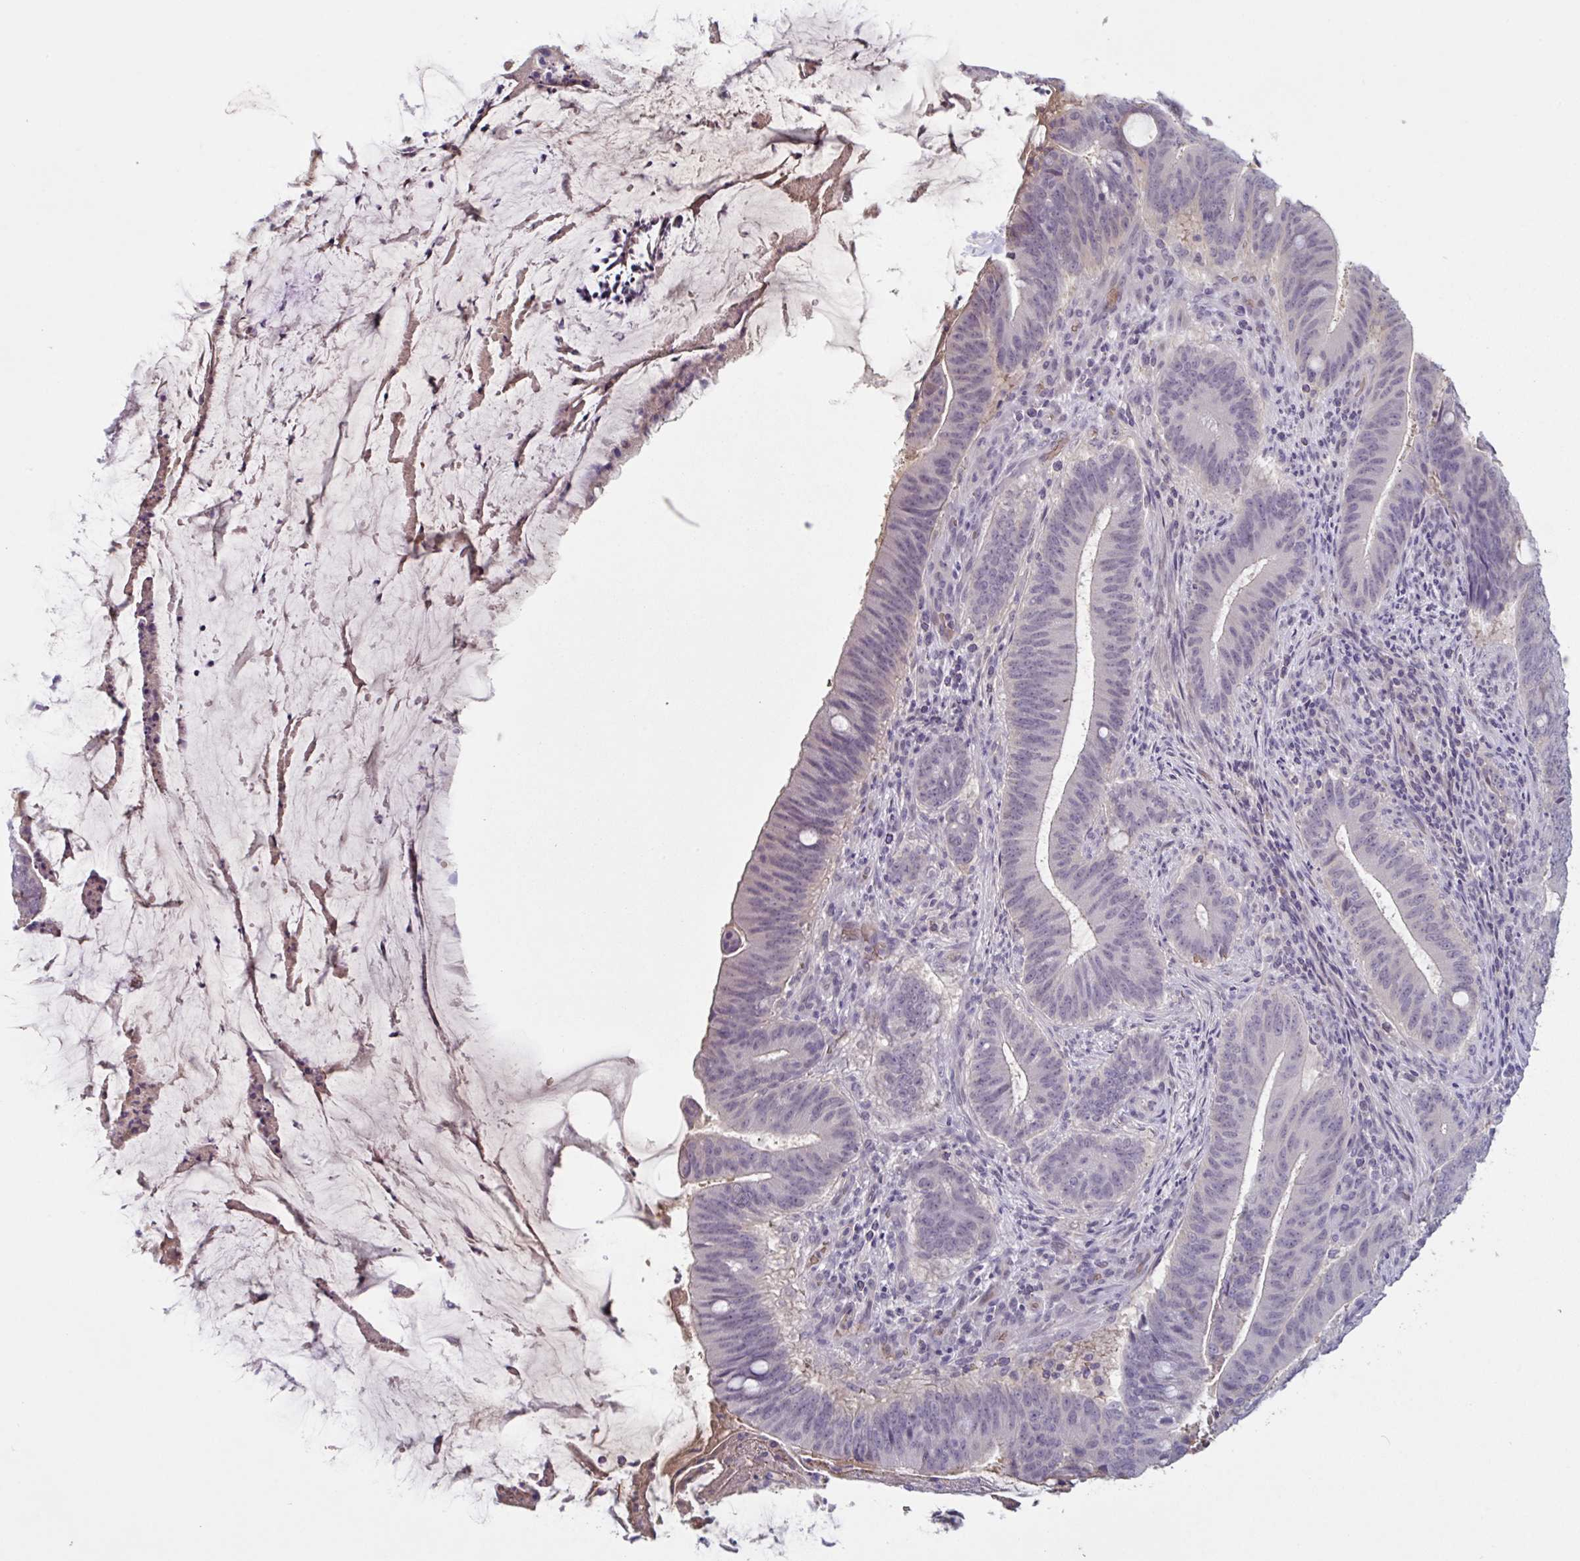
{"staining": {"intensity": "weak", "quantity": "<25%", "location": "nuclear"}, "tissue": "colorectal cancer", "cell_type": "Tumor cells", "image_type": "cancer", "snomed": [{"axis": "morphology", "description": "Adenocarcinoma, NOS"}, {"axis": "topography", "description": "Colon"}], "caption": "This is an immunohistochemistry (IHC) photomicrograph of colorectal adenocarcinoma. There is no positivity in tumor cells.", "gene": "RHAG", "patient": {"sex": "female", "age": 43}}